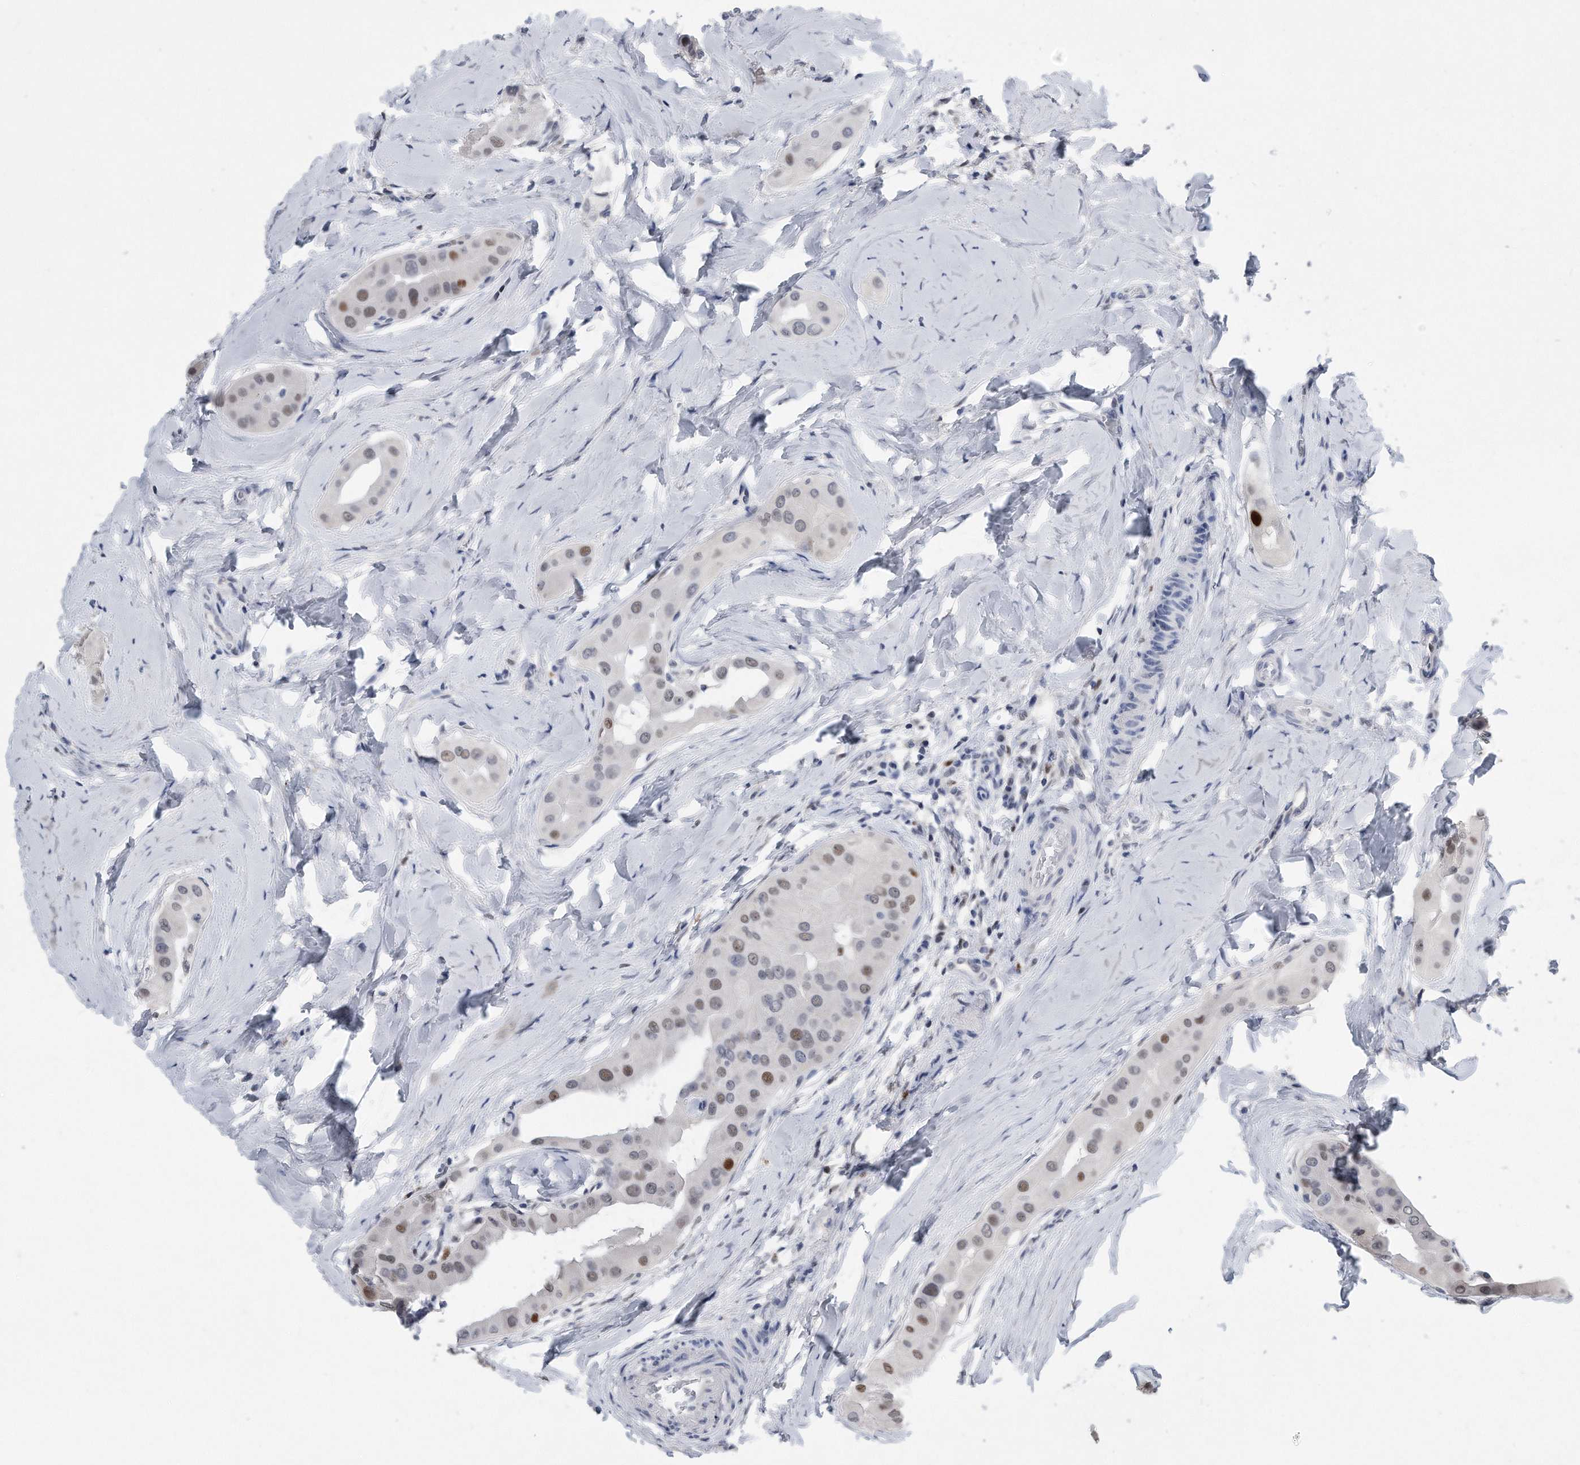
{"staining": {"intensity": "strong", "quantity": "<25%", "location": "nuclear"}, "tissue": "thyroid cancer", "cell_type": "Tumor cells", "image_type": "cancer", "snomed": [{"axis": "morphology", "description": "Papillary adenocarcinoma, NOS"}, {"axis": "topography", "description": "Thyroid gland"}], "caption": "IHC (DAB) staining of thyroid cancer (papillary adenocarcinoma) exhibits strong nuclear protein staining in approximately <25% of tumor cells.", "gene": "PCNA", "patient": {"sex": "male", "age": 33}}